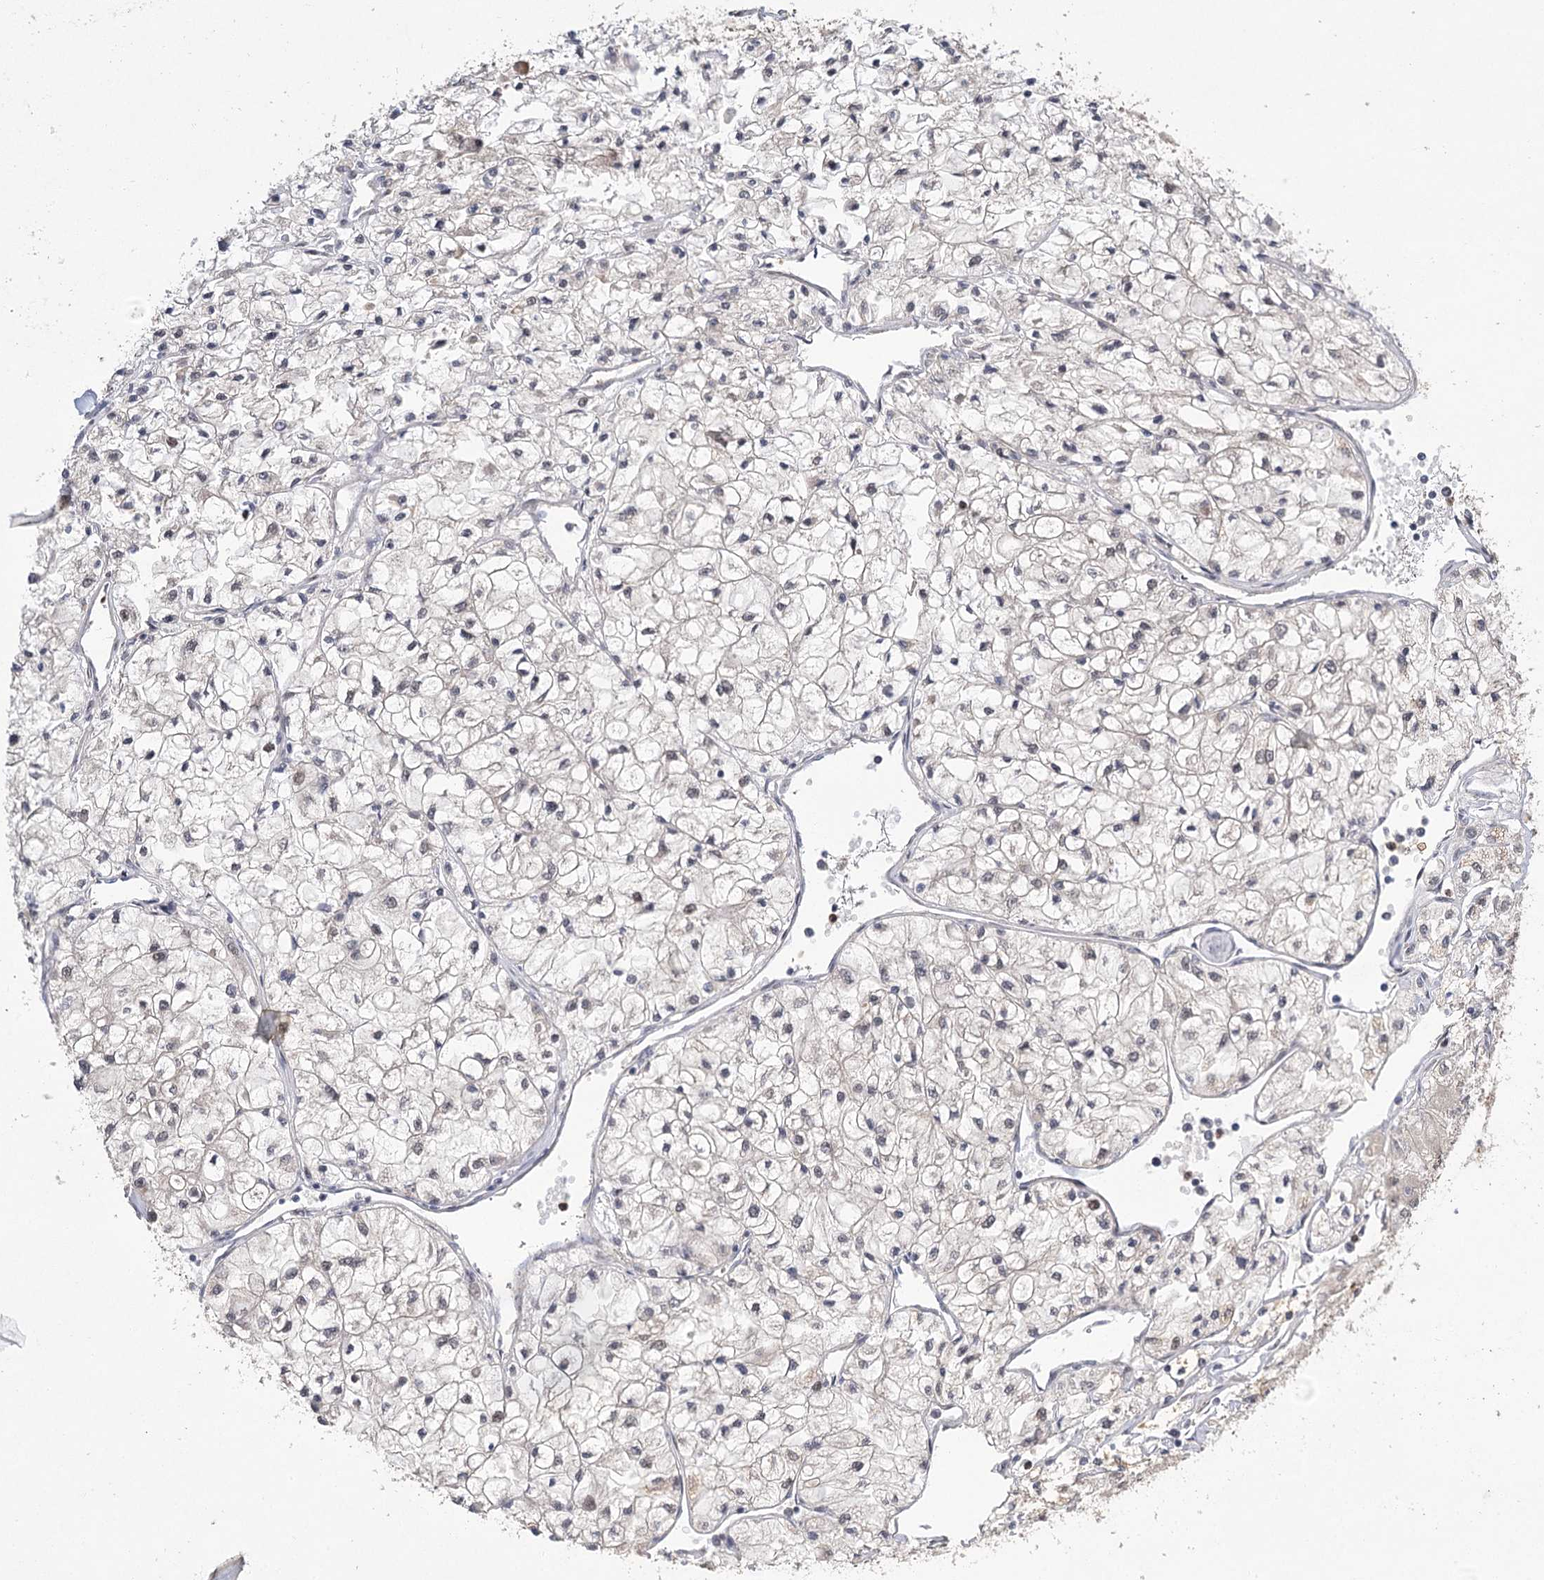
{"staining": {"intensity": "weak", "quantity": "<25%", "location": "nuclear"}, "tissue": "renal cancer", "cell_type": "Tumor cells", "image_type": "cancer", "snomed": [{"axis": "morphology", "description": "Adenocarcinoma, NOS"}, {"axis": "topography", "description": "Kidney"}], "caption": "The photomicrograph reveals no significant expression in tumor cells of renal adenocarcinoma.", "gene": "PYROXD1", "patient": {"sex": "male", "age": 80}}